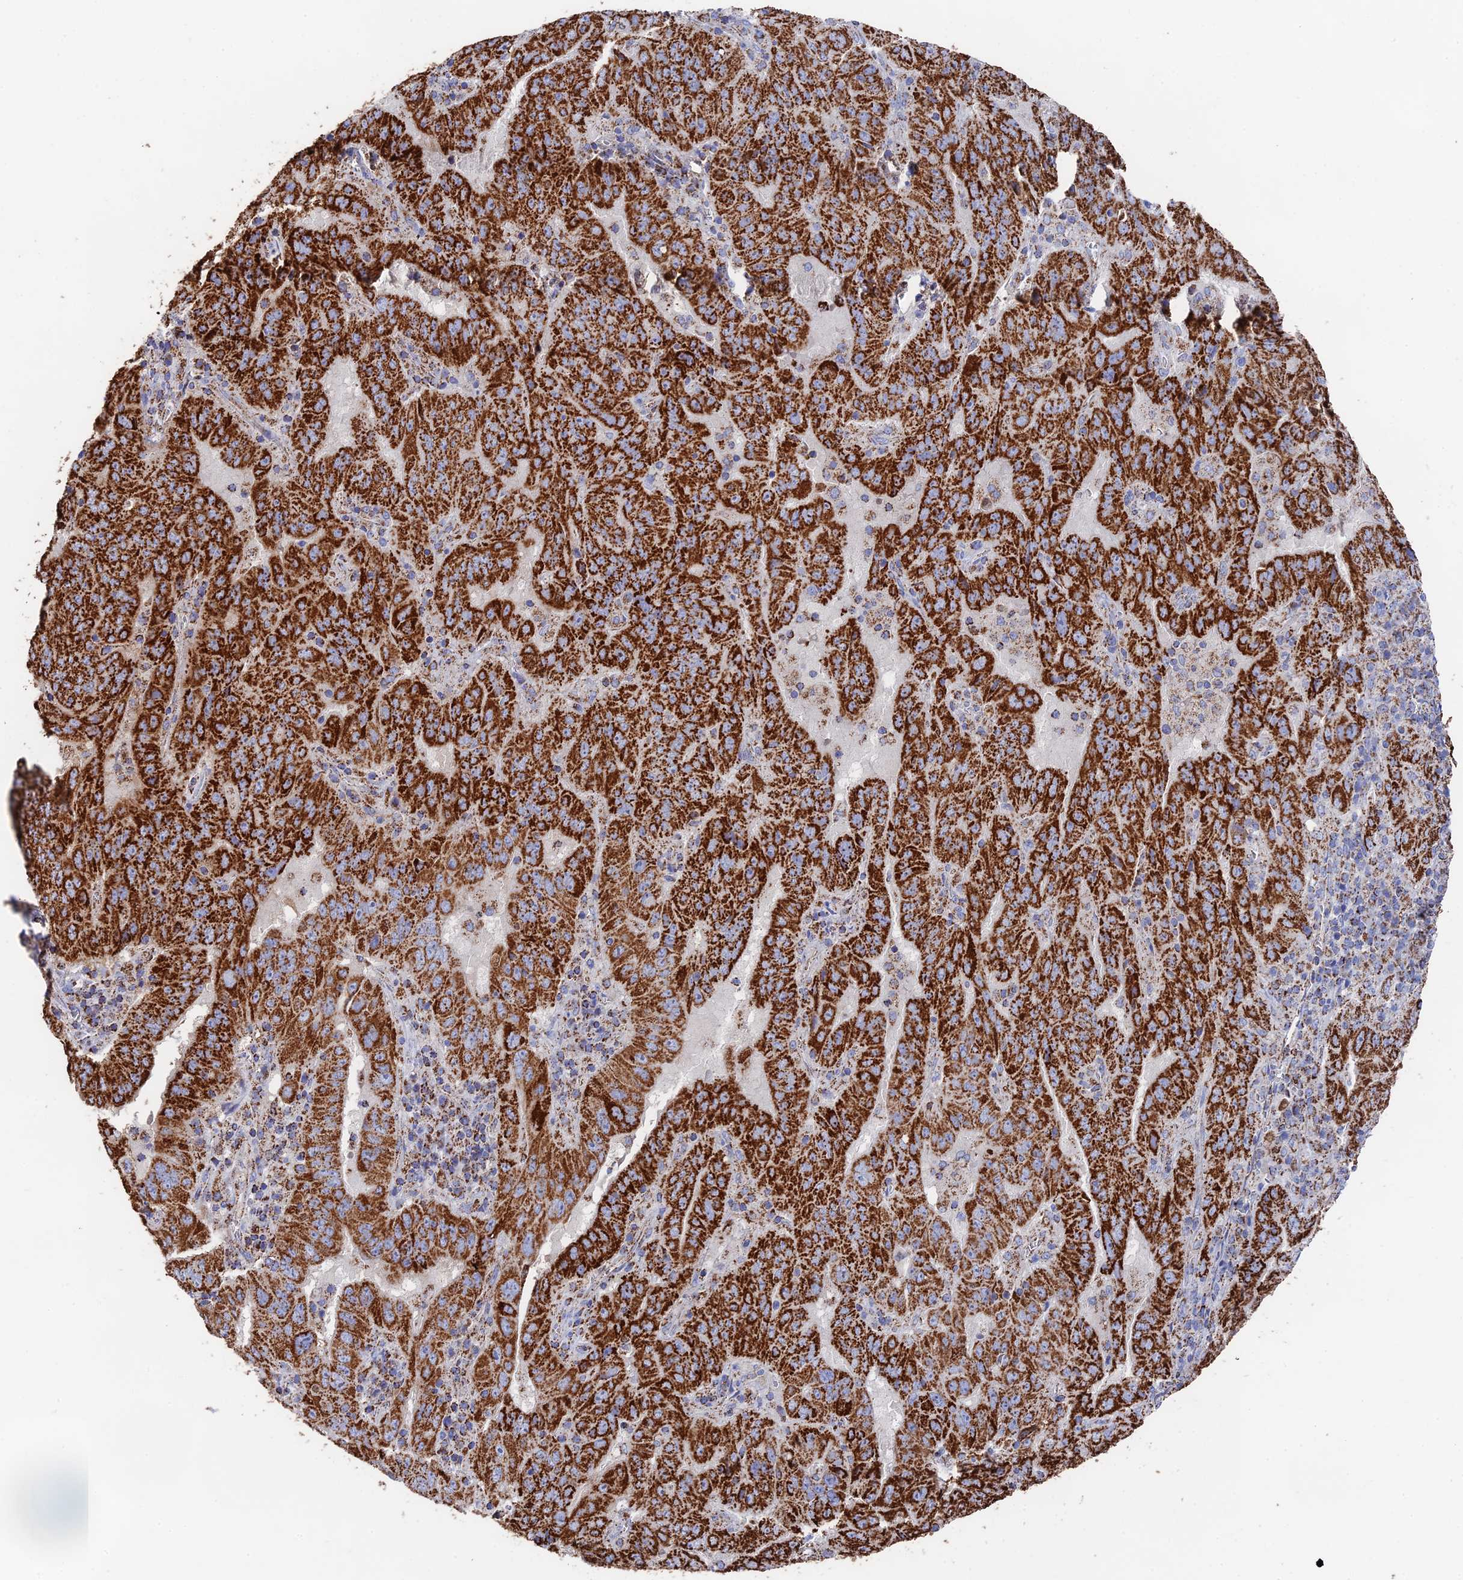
{"staining": {"intensity": "strong", "quantity": ">75%", "location": "cytoplasmic/membranous"}, "tissue": "pancreatic cancer", "cell_type": "Tumor cells", "image_type": "cancer", "snomed": [{"axis": "morphology", "description": "Adenocarcinoma, NOS"}, {"axis": "topography", "description": "Pancreas"}], "caption": "This is an image of immunohistochemistry staining of pancreatic adenocarcinoma, which shows strong positivity in the cytoplasmic/membranous of tumor cells.", "gene": "HAUS8", "patient": {"sex": "male", "age": 63}}